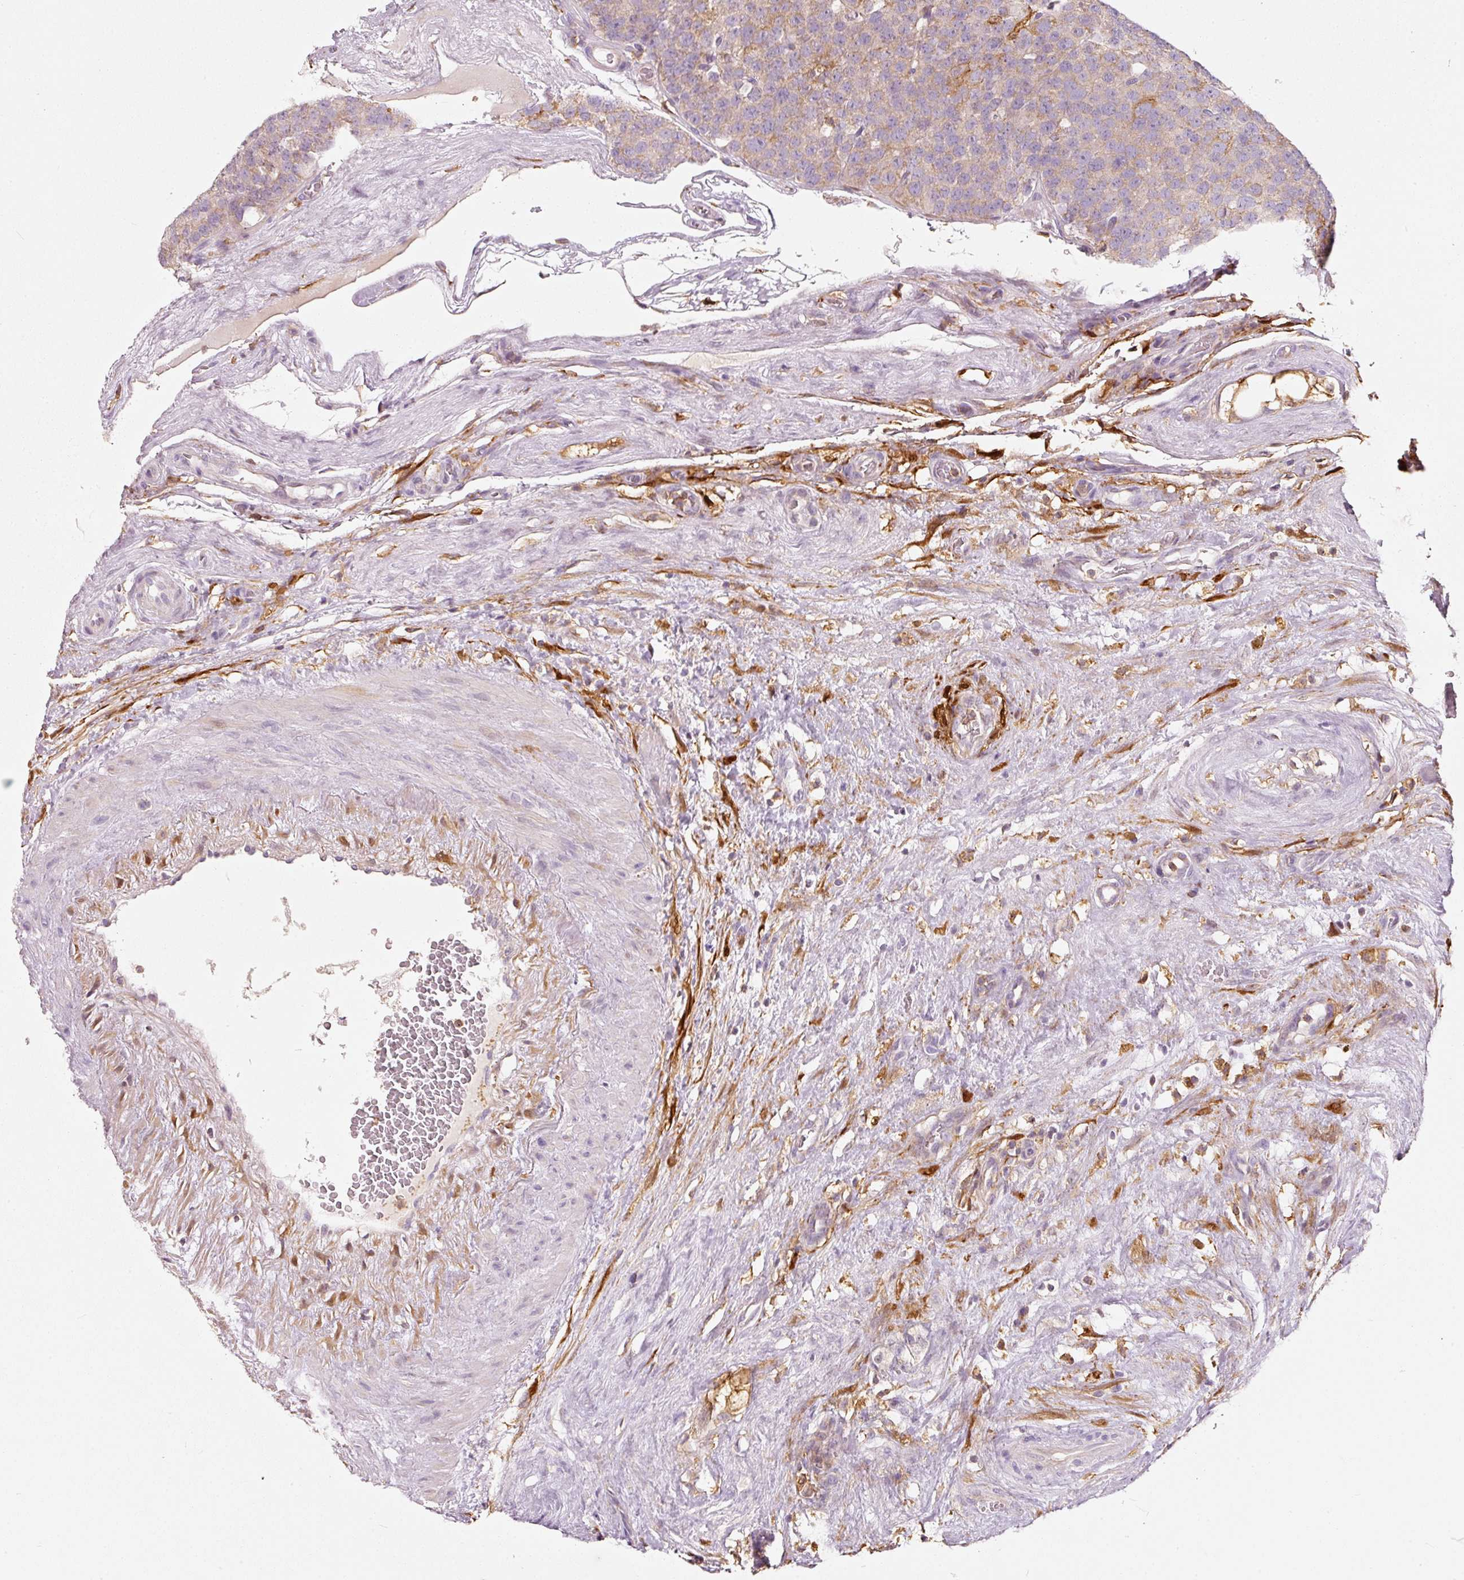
{"staining": {"intensity": "moderate", "quantity": "<25%", "location": "cytoplasmic/membranous"}, "tissue": "testis cancer", "cell_type": "Tumor cells", "image_type": "cancer", "snomed": [{"axis": "morphology", "description": "Seminoma, NOS"}, {"axis": "topography", "description": "Testis"}], "caption": "Moderate cytoplasmic/membranous staining for a protein is seen in about <25% of tumor cells of testis cancer using immunohistochemistry (IHC).", "gene": "IQGAP2", "patient": {"sex": "male", "age": 71}}